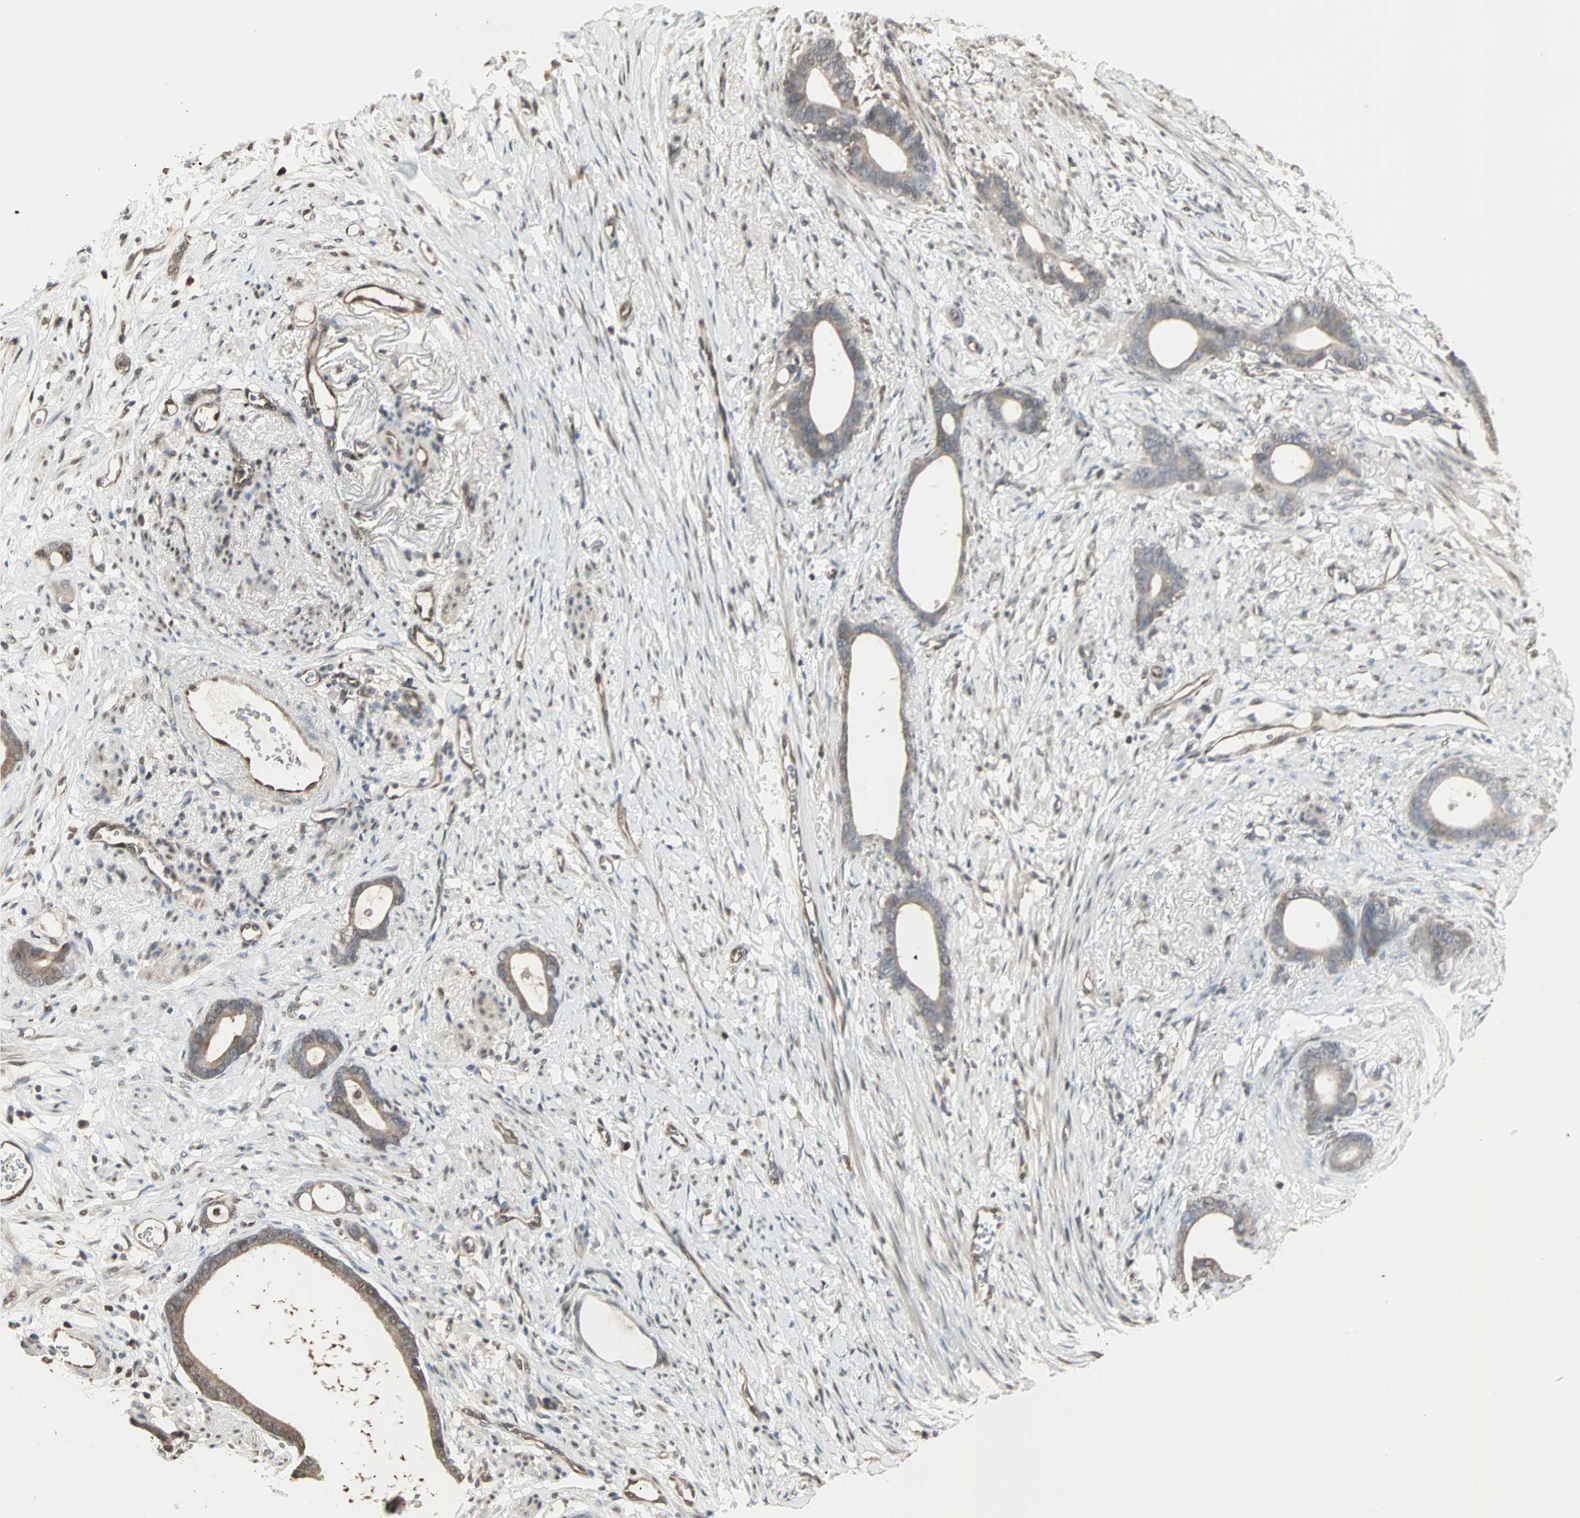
{"staining": {"intensity": "moderate", "quantity": ">75%", "location": "cytoplasmic/membranous"}, "tissue": "stomach cancer", "cell_type": "Tumor cells", "image_type": "cancer", "snomed": [{"axis": "morphology", "description": "Adenocarcinoma, NOS"}, {"axis": "topography", "description": "Stomach"}], "caption": "Protein staining demonstrates moderate cytoplasmic/membranous positivity in about >75% of tumor cells in stomach cancer (adenocarcinoma).", "gene": "DRG2", "patient": {"sex": "female", "age": 75}}